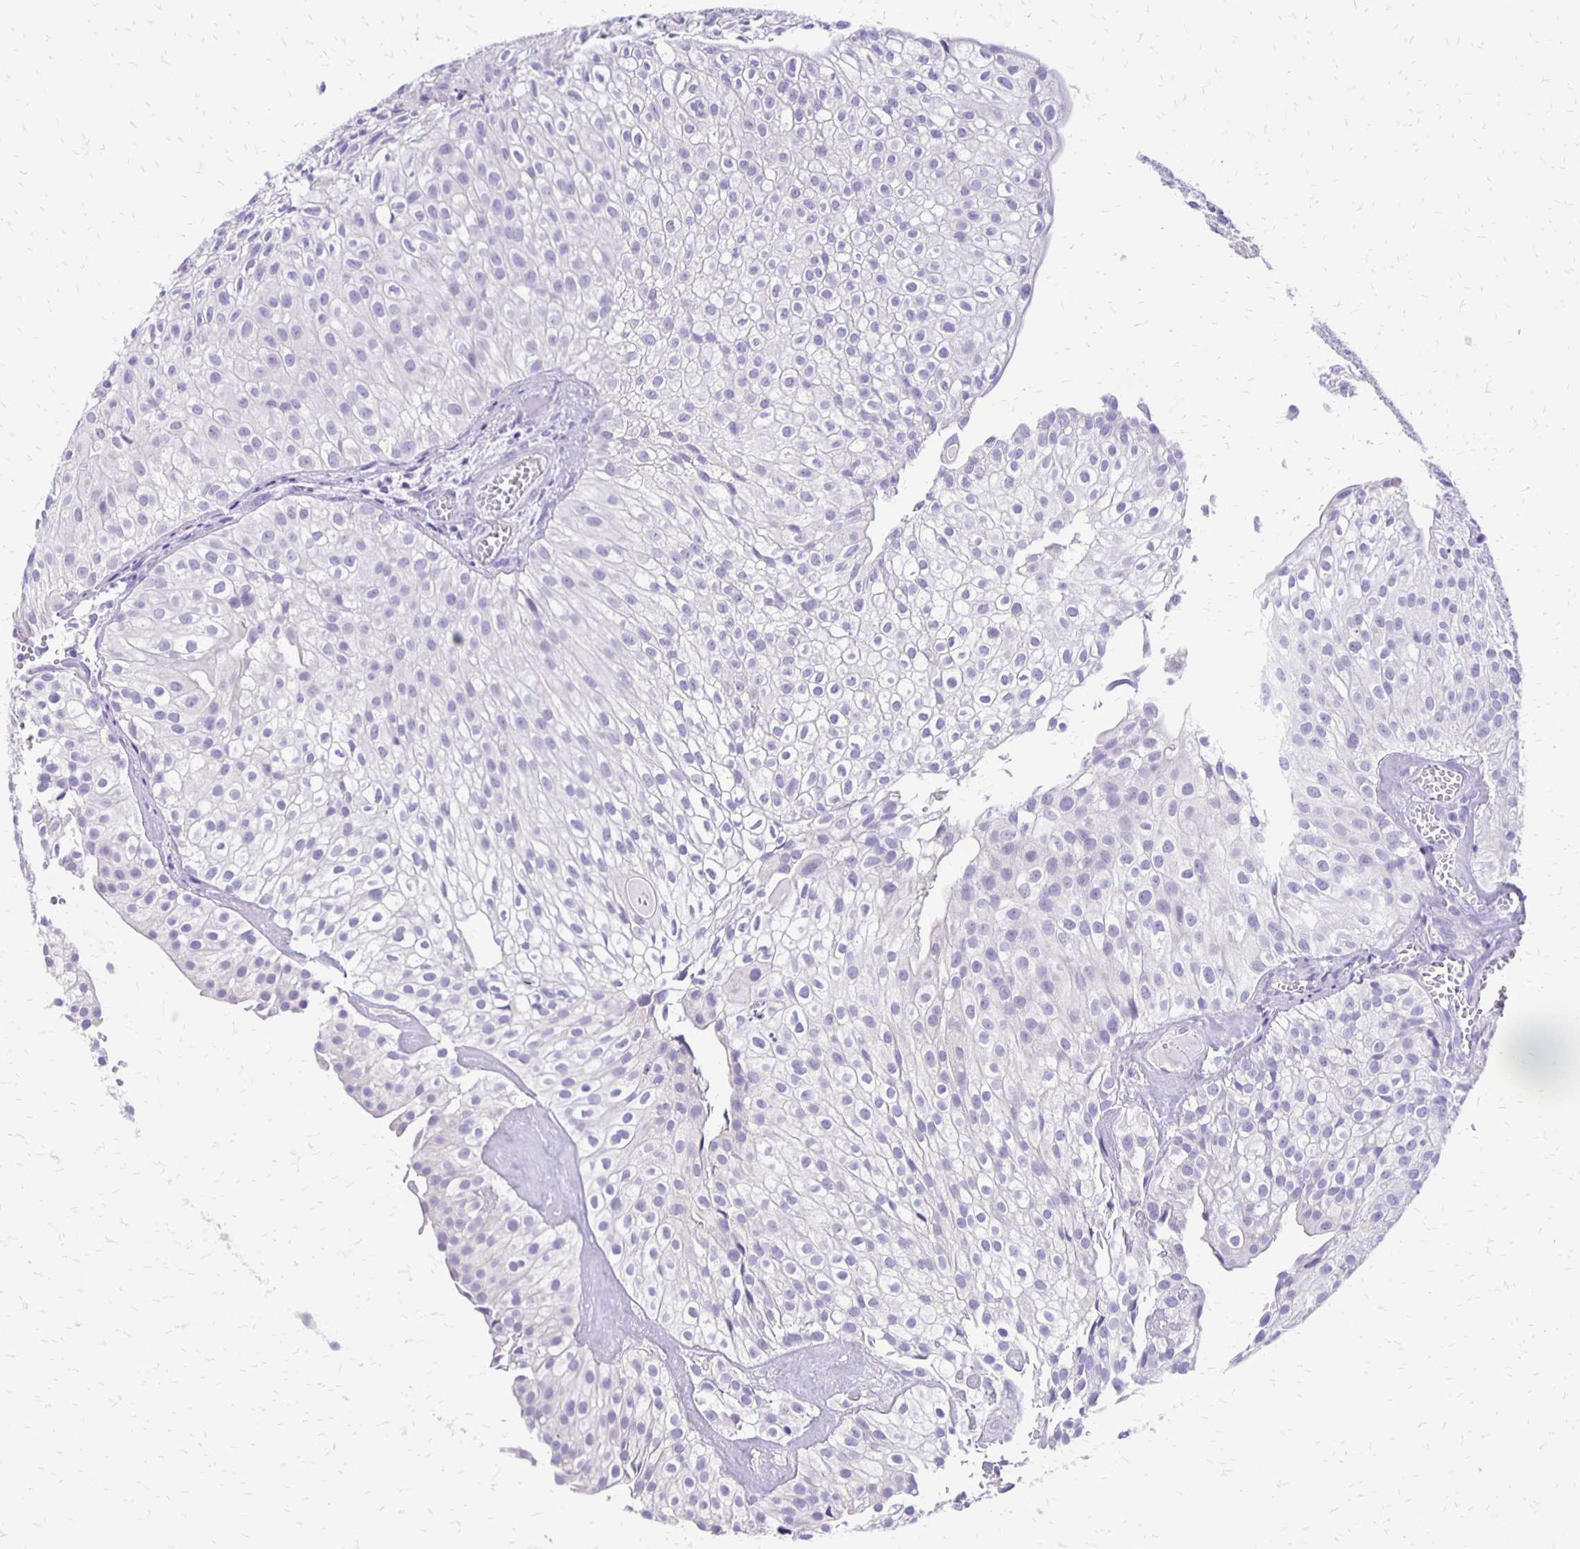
{"staining": {"intensity": "negative", "quantity": "none", "location": "none"}, "tissue": "urothelial cancer", "cell_type": "Tumor cells", "image_type": "cancer", "snomed": [{"axis": "morphology", "description": "Urothelial carcinoma, Low grade"}, {"axis": "topography", "description": "Urinary bladder"}], "caption": "Human urothelial cancer stained for a protein using IHC shows no expression in tumor cells.", "gene": "ANKRD45", "patient": {"sex": "male", "age": 70}}